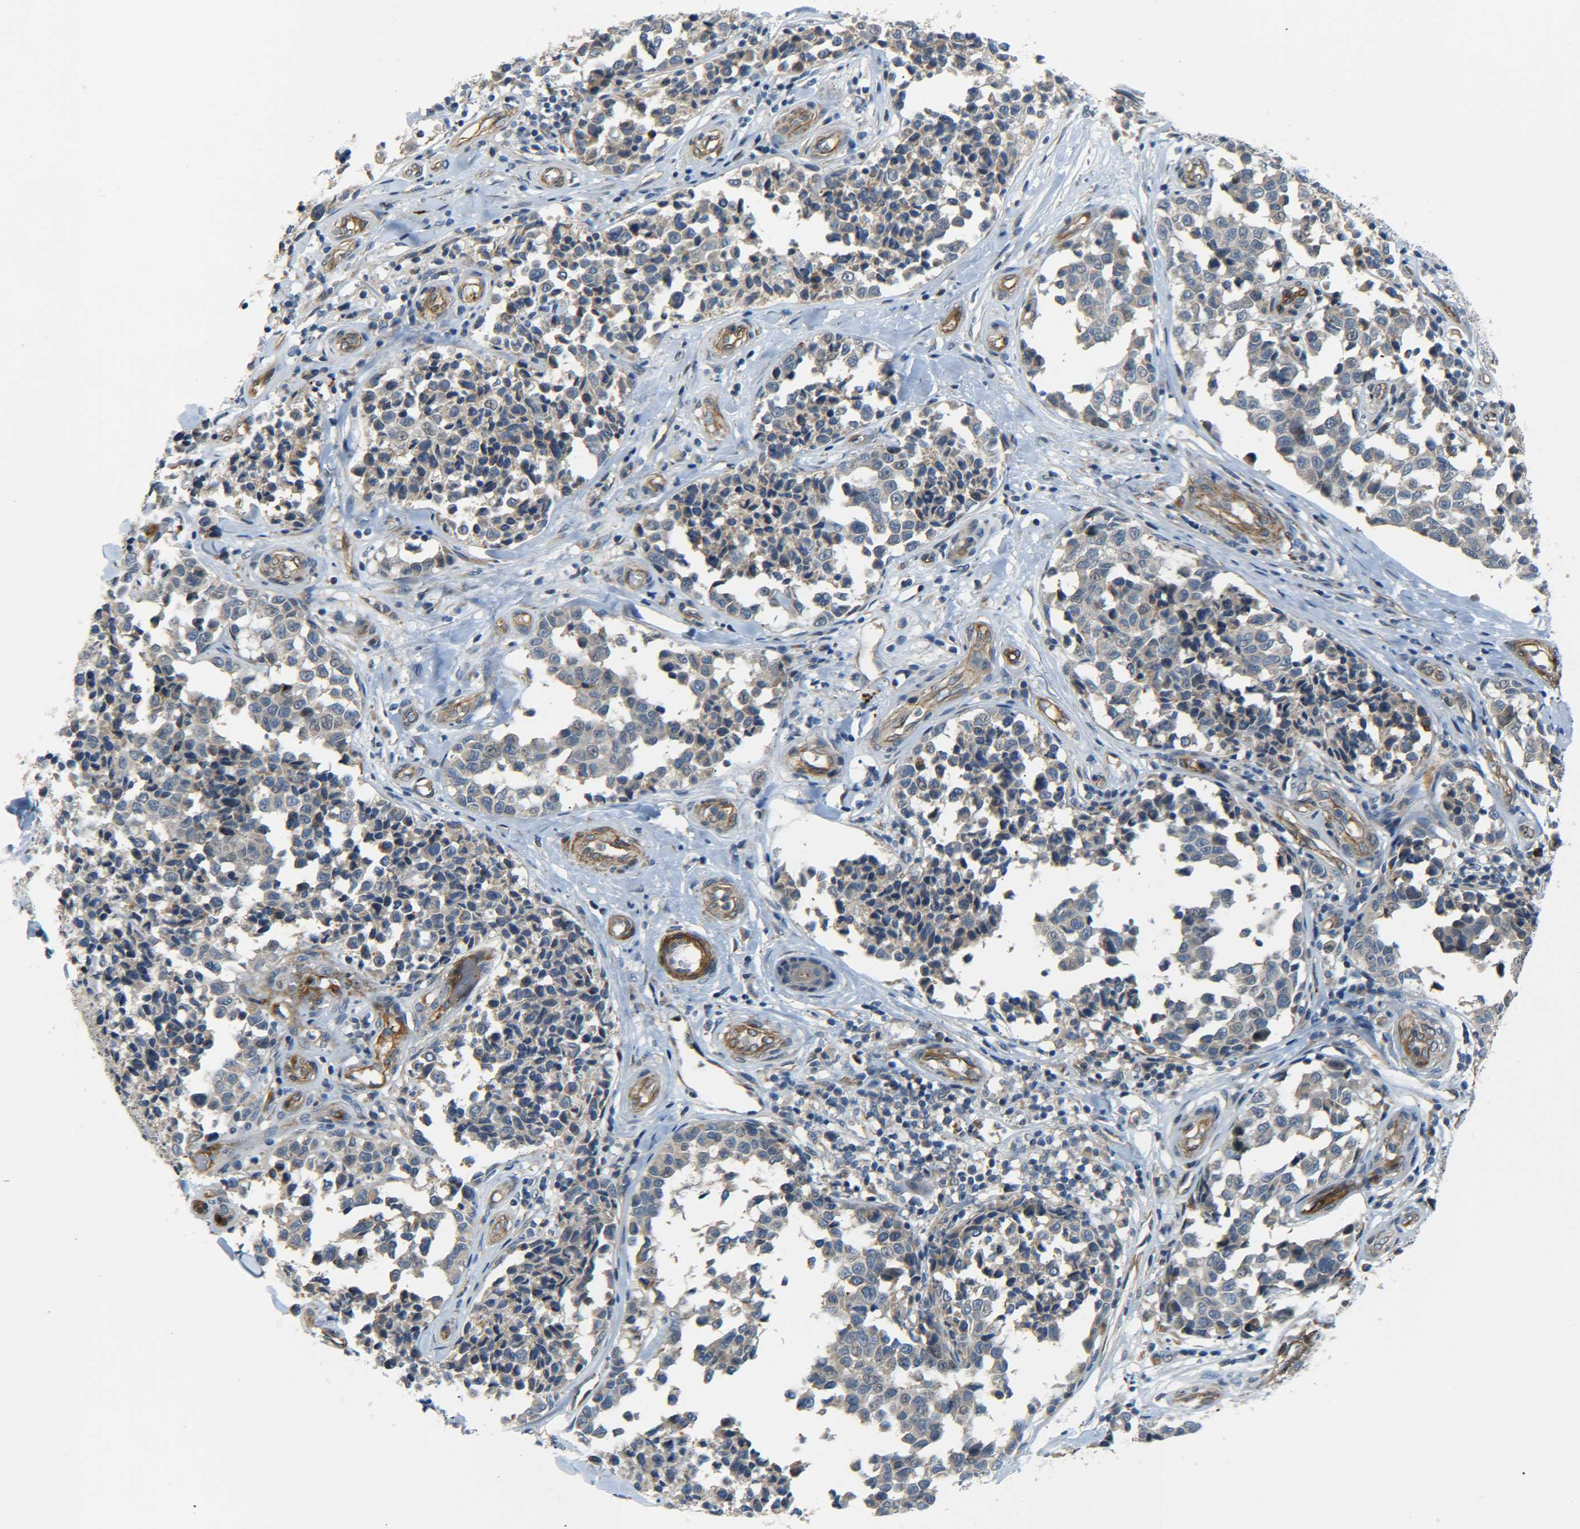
{"staining": {"intensity": "weak", "quantity": "<25%", "location": "cytoplasmic/membranous"}, "tissue": "melanoma", "cell_type": "Tumor cells", "image_type": "cancer", "snomed": [{"axis": "morphology", "description": "Malignant melanoma, NOS"}, {"axis": "topography", "description": "Skin"}], "caption": "There is no significant positivity in tumor cells of melanoma.", "gene": "MEIS1", "patient": {"sex": "female", "age": 64}}